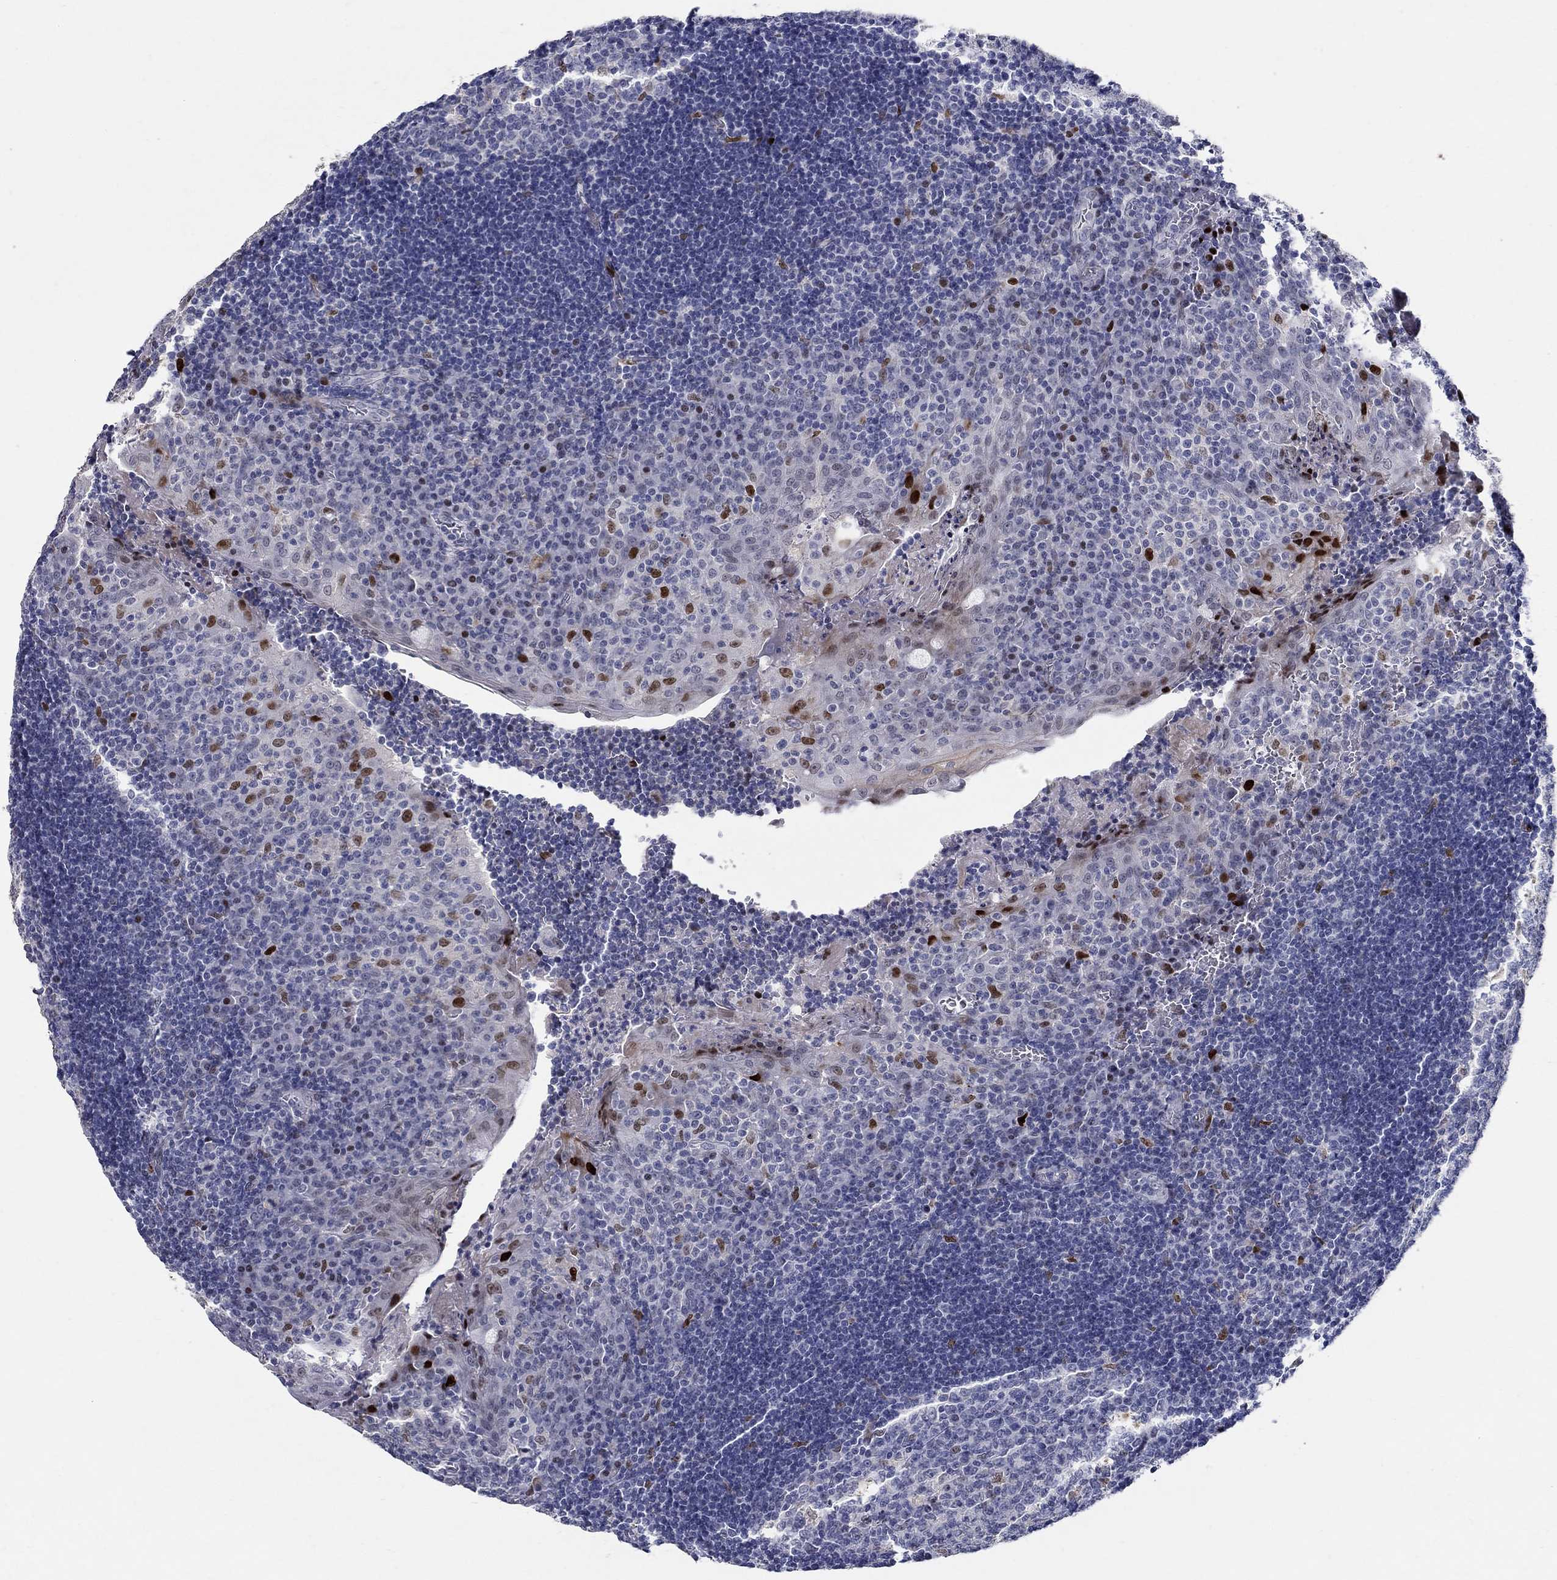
{"staining": {"intensity": "strong", "quantity": "<25%", "location": "nuclear"}, "tissue": "tonsil", "cell_type": "Germinal center cells", "image_type": "normal", "snomed": [{"axis": "morphology", "description": "Normal tissue, NOS"}, {"axis": "topography", "description": "Tonsil"}], "caption": "High-magnification brightfield microscopy of benign tonsil stained with DAB (3,3'-diaminobenzidine) (brown) and counterstained with hematoxylin (blue). germinal center cells exhibit strong nuclear positivity is identified in about<25% of cells.", "gene": "RAPGEF5", "patient": {"sex": "female", "age": 12}}